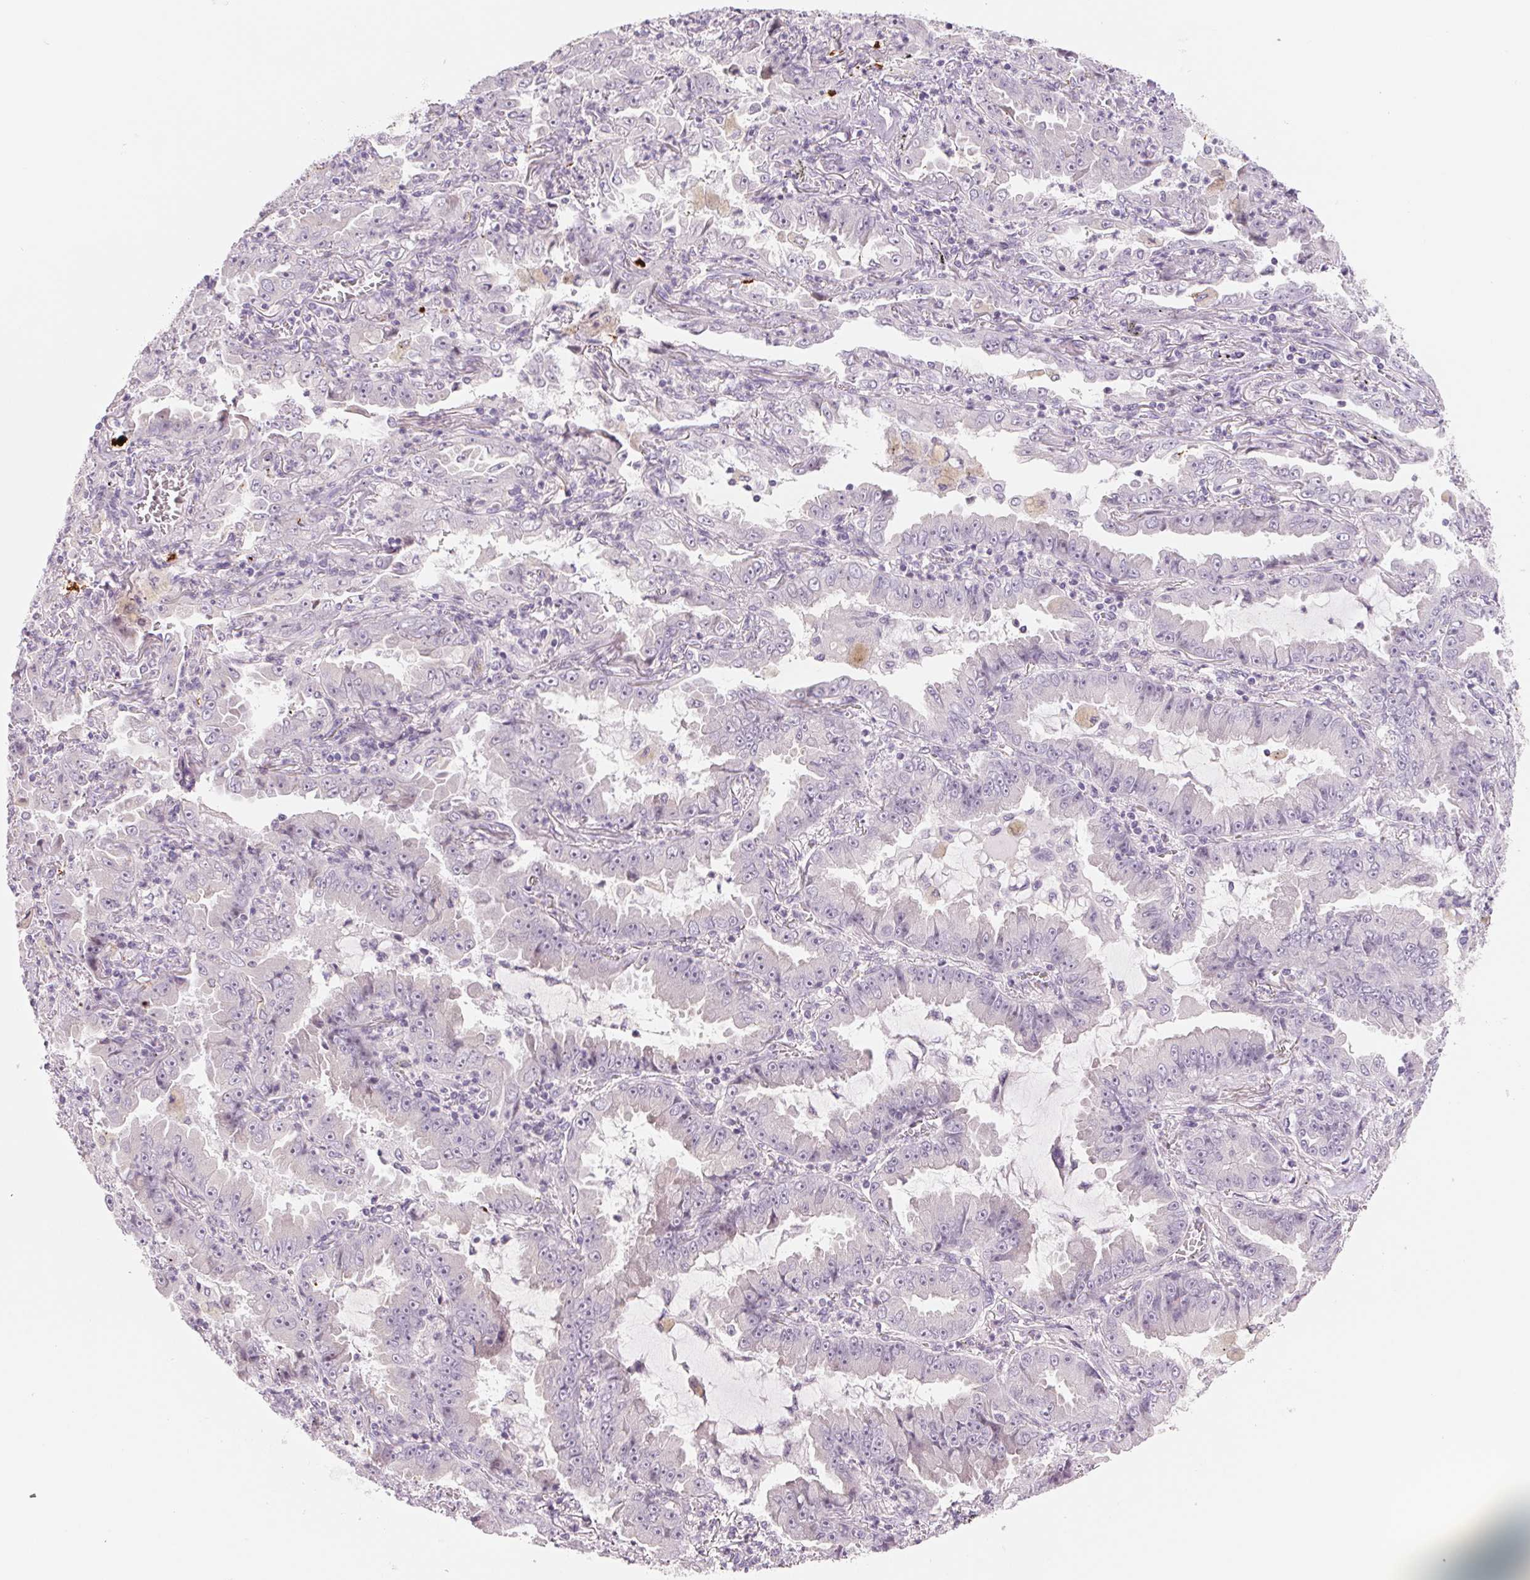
{"staining": {"intensity": "negative", "quantity": "none", "location": "none"}, "tissue": "lung cancer", "cell_type": "Tumor cells", "image_type": "cancer", "snomed": [{"axis": "morphology", "description": "Adenocarcinoma, NOS"}, {"axis": "topography", "description": "Lung"}], "caption": "High power microscopy histopathology image of an immunohistochemistry image of lung cancer, revealing no significant positivity in tumor cells.", "gene": "CCDC168", "patient": {"sex": "female", "age": 52}}